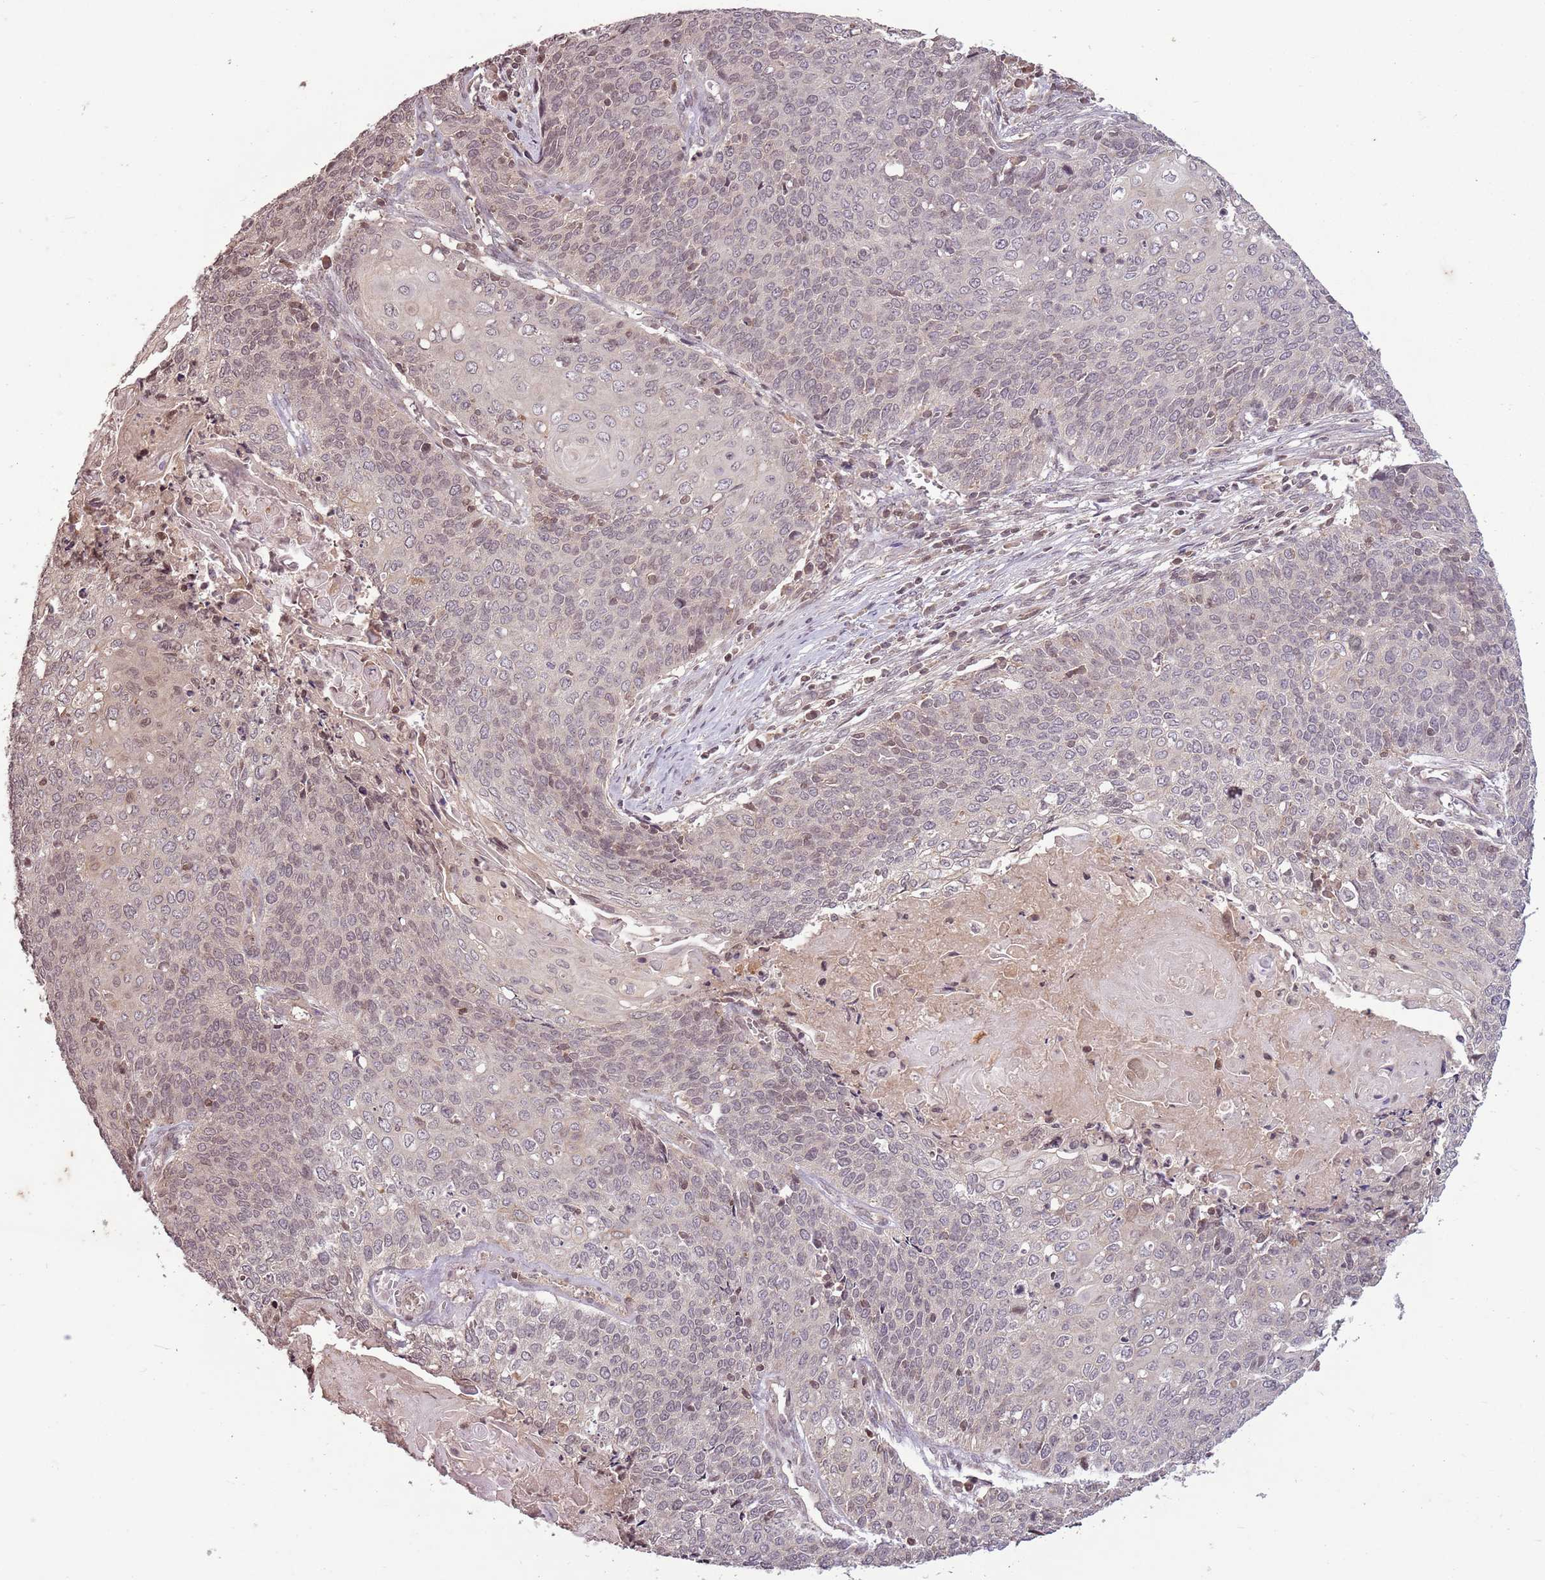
{"staining": {"intensity": "weak", "quantity": "<25%", "location": "nuclear"}, "tissue": "cervical cancer", "cell_type": "Tumor cells", "image_type": "cancer", "snomed": [{"axis": "morphology", "description": "Squamous cell carcinoma, NOS"}, {"axis": "topography", "description": "Cervix"}], "caption": "The image reveals no significant staining in tumor cells of cervical squamous cell carcinoma.", "gene": "CAPN9", "patient": {"sex": "female", "age": 39}}